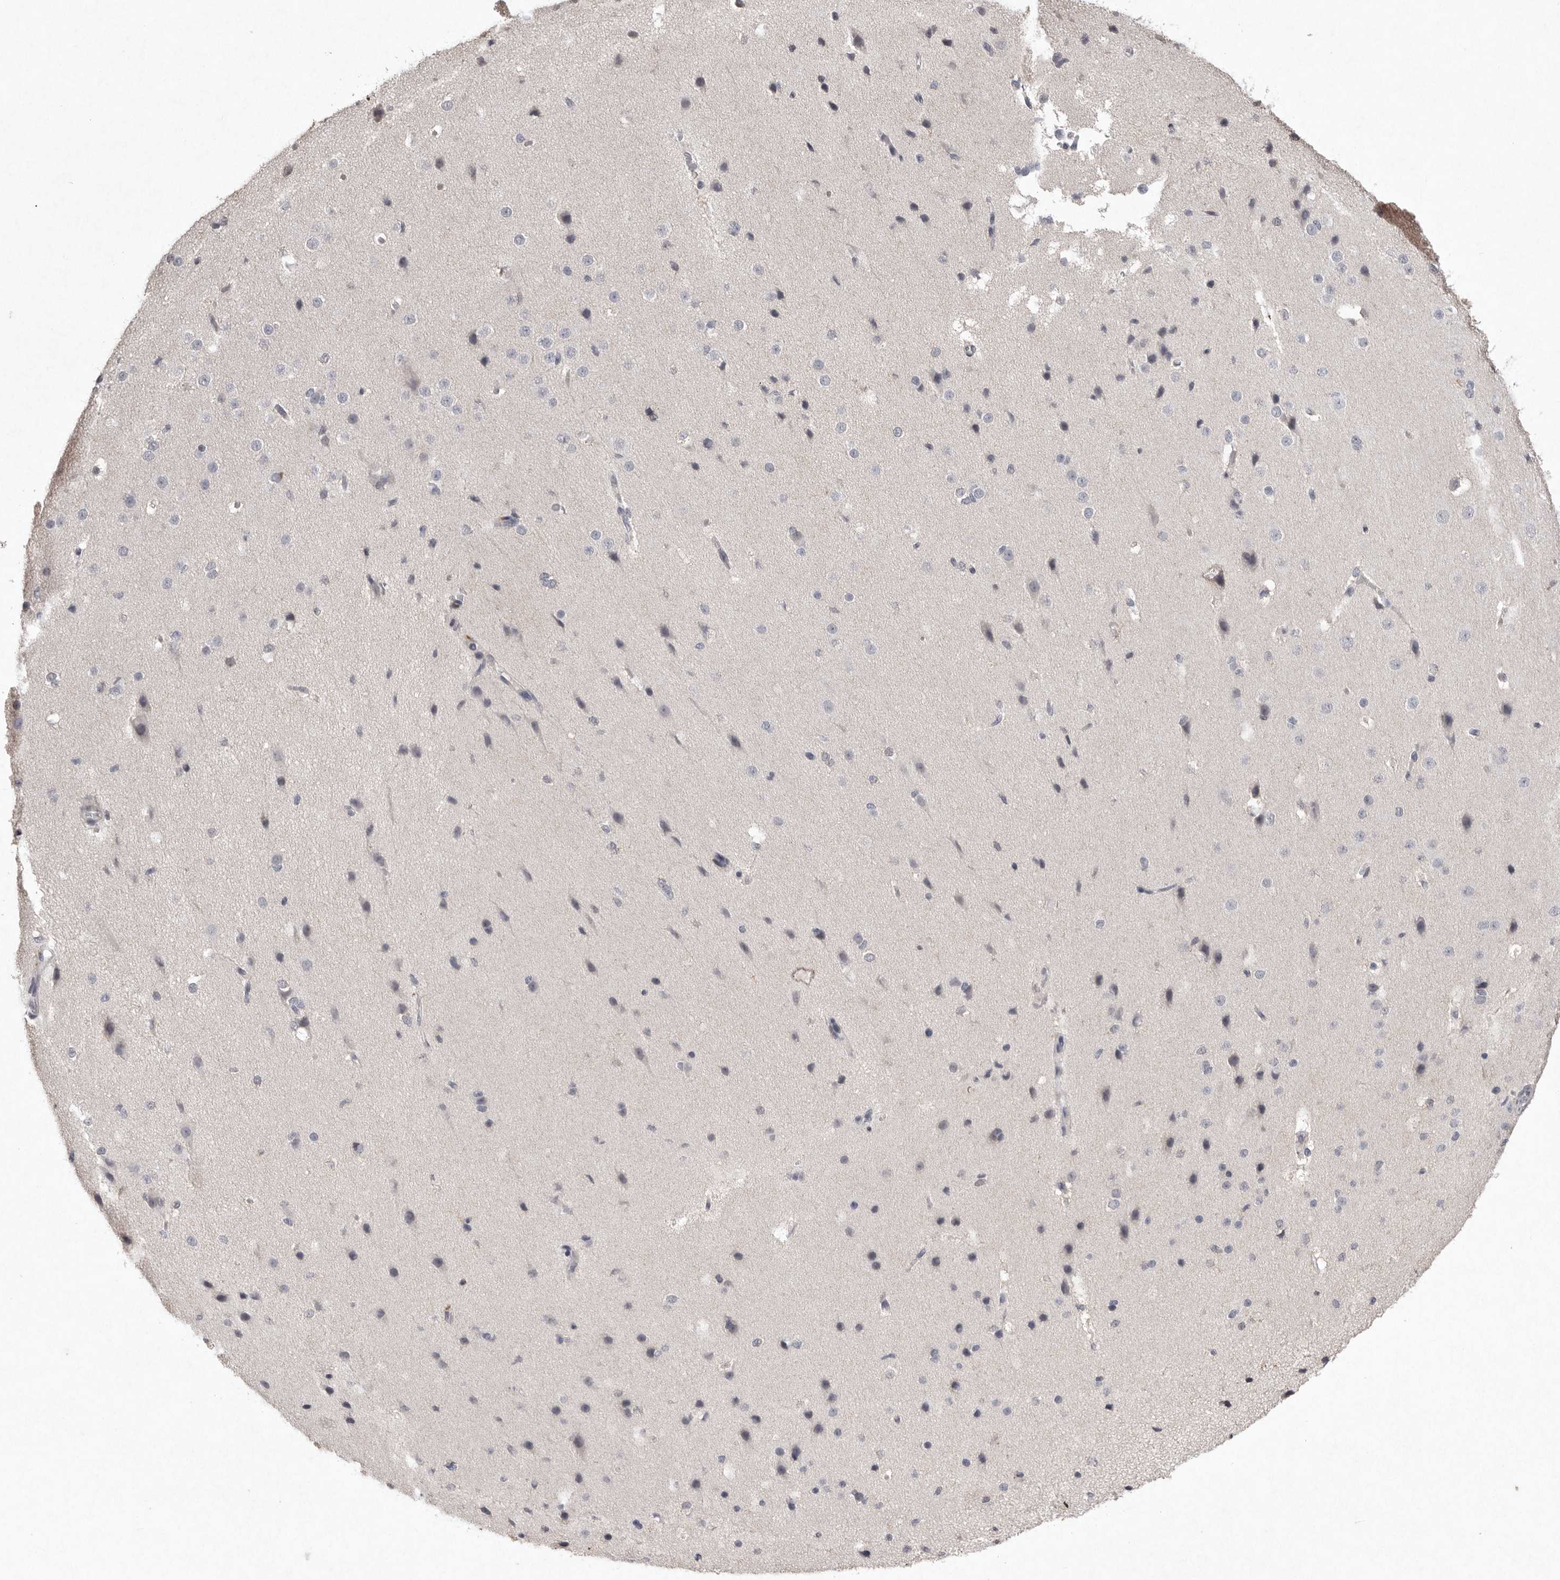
{"staining": {"intensity": "negative", "quantity": "none", "location": "none"}, "tissue": "cerebral cortex", "cell_type": "Endothelial cells", "image_type": "normal", "snomed": [{"axis": "morphology", "description": "Normal tissue, NOS"}, {"axis": "morphology", "description": "Developmental malformation"}, {"axis": "topography", "description": "Cerebral cortex"}], "caption": "An immunohistochemistry (IHC) histopathology image of normal cerebral cortex is shown. There is no staining in endothelial cells of cerebral cortex. (DAB (3,3'-diaminobenzidine) IHC visualized using brightfield microscopy, high magnification).", "gene": "APLNR", "patient": {"sex": "female", "age": 30}}